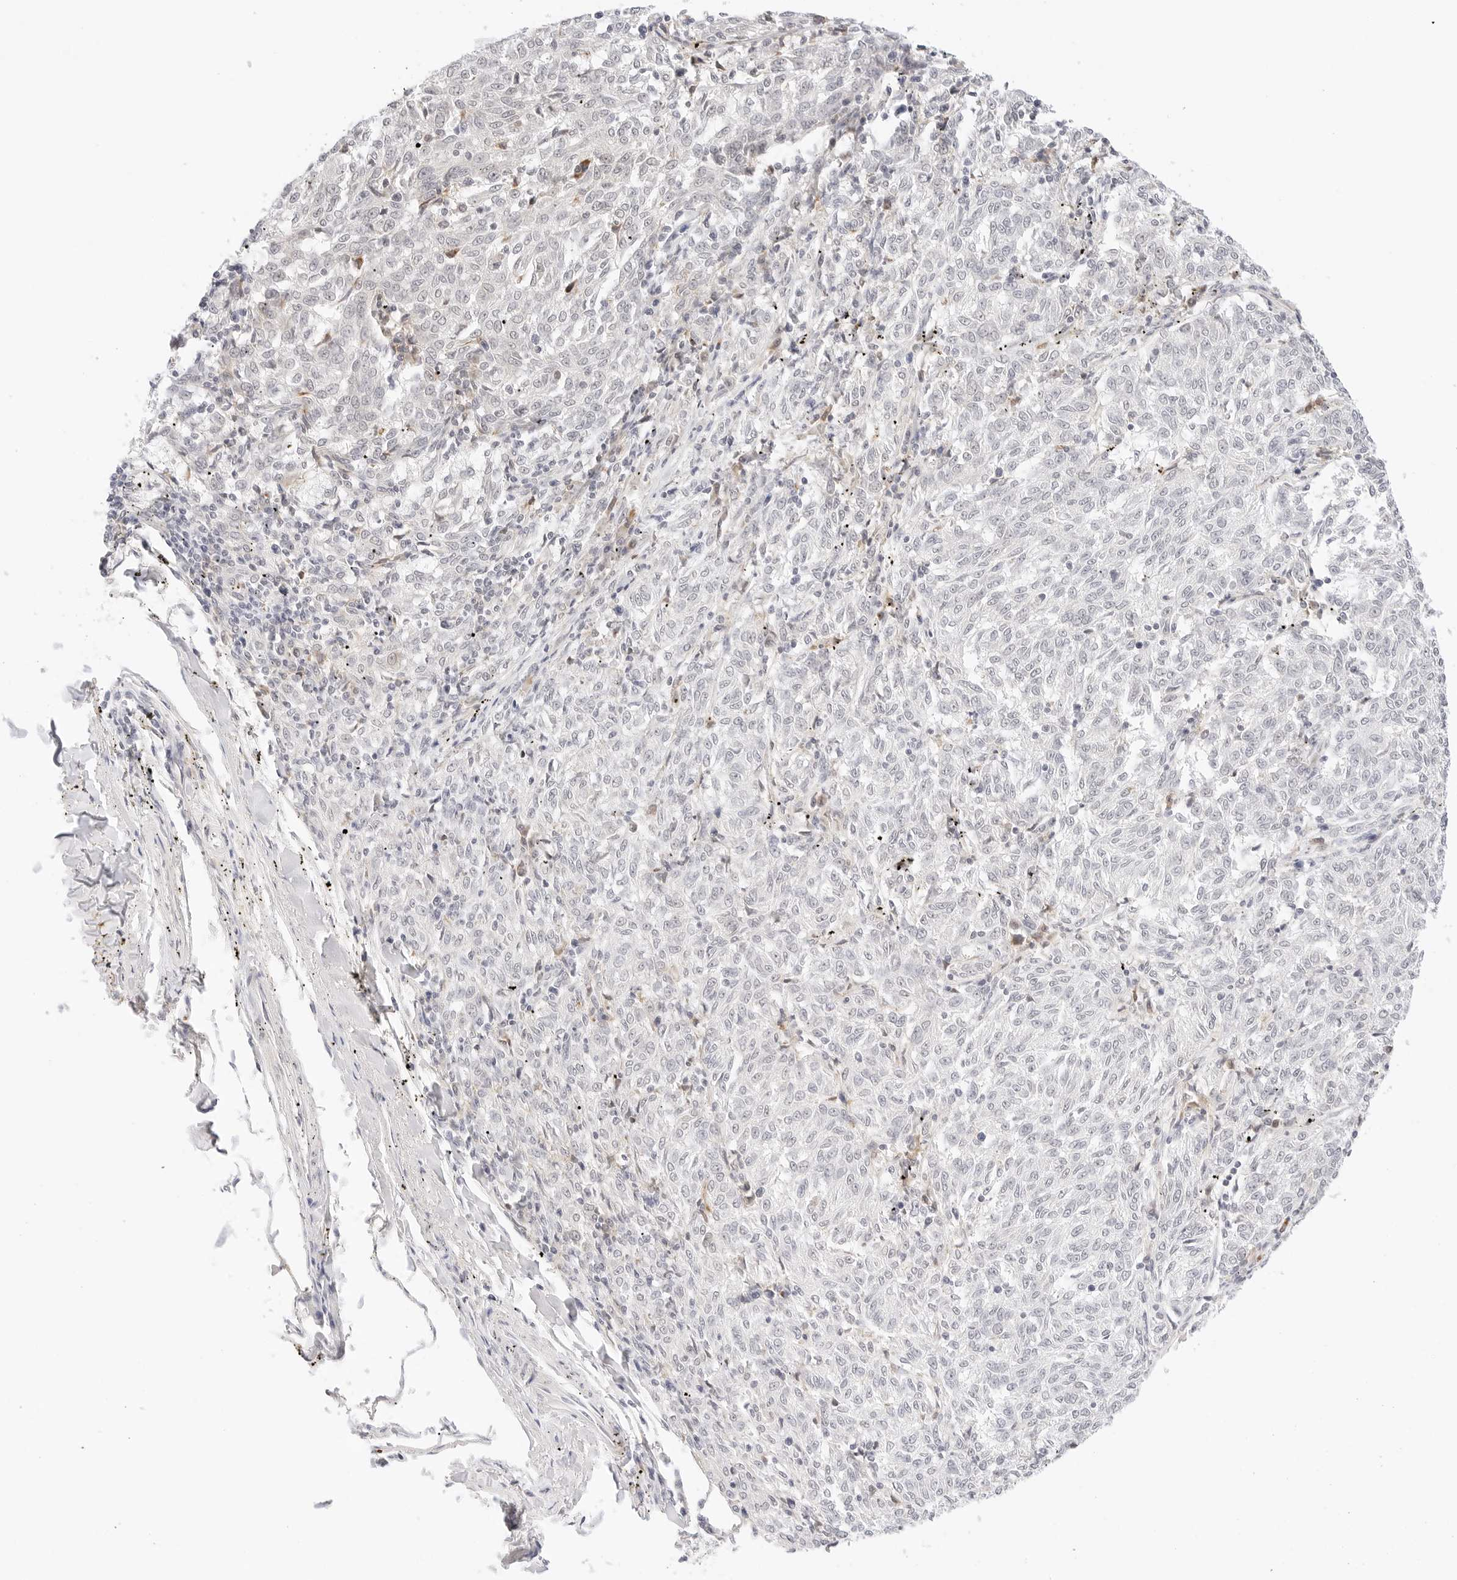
{"staining": {"intensity": "negative", "quantity": "none", "location": "none"}, "tissue": "melanoma", "cell_type": "Tumor cells", "image_type": "cancer", "snomed": [{"axis": "morphology", "description": "Malignant melanoma, NOS"}, {"axis": "topography", "description": "Skin"}], "caption": "Malignant melanoma was stained to show a protein in brown. There is no significant positivity in tumor cells.", "gene": "XKR4", "patient": {"sex": "female", "age": 72}}